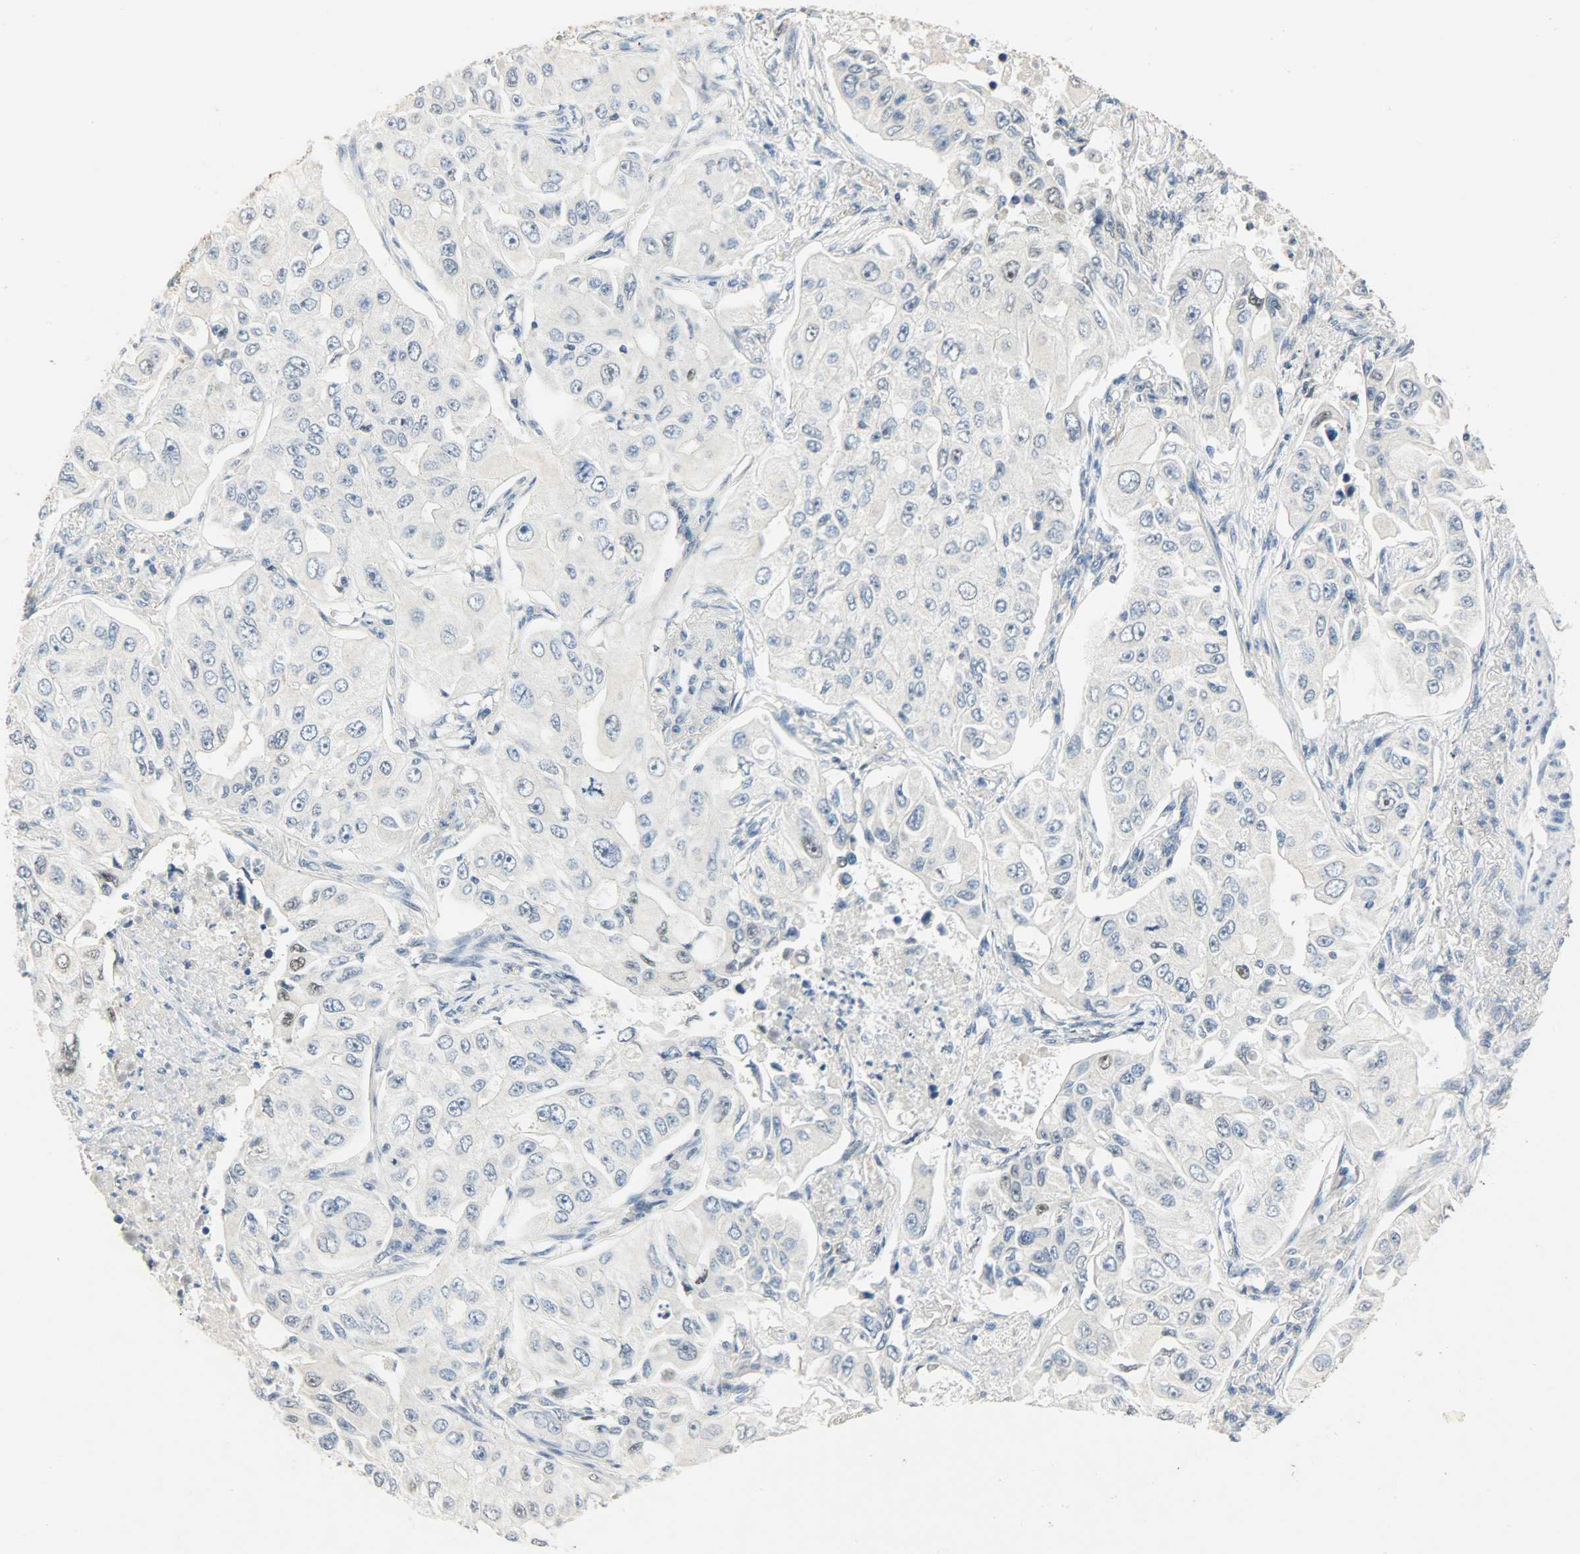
{"staining": {"intensity": "negative", "quantity": "none", "location": "none"}, "tissue": "lung cancer", "cell_type": "Tumor cells", "image_type": "cancer", "snomed": [{"axis": "morphology", "description": "Adenocarcinoma, NOS"}, {"axis": "topography", "description": "Lung"}], "caption": "DAB immunohistochemical staining of human lung cancer (adenocarcinoma) displays no significant positivity in tumor cells. (Immunohistochemistry (ihc), brightfield microscopy, high magnification).", "gene": "PPARG", "patient": {"sex": "male", "age": 84}}